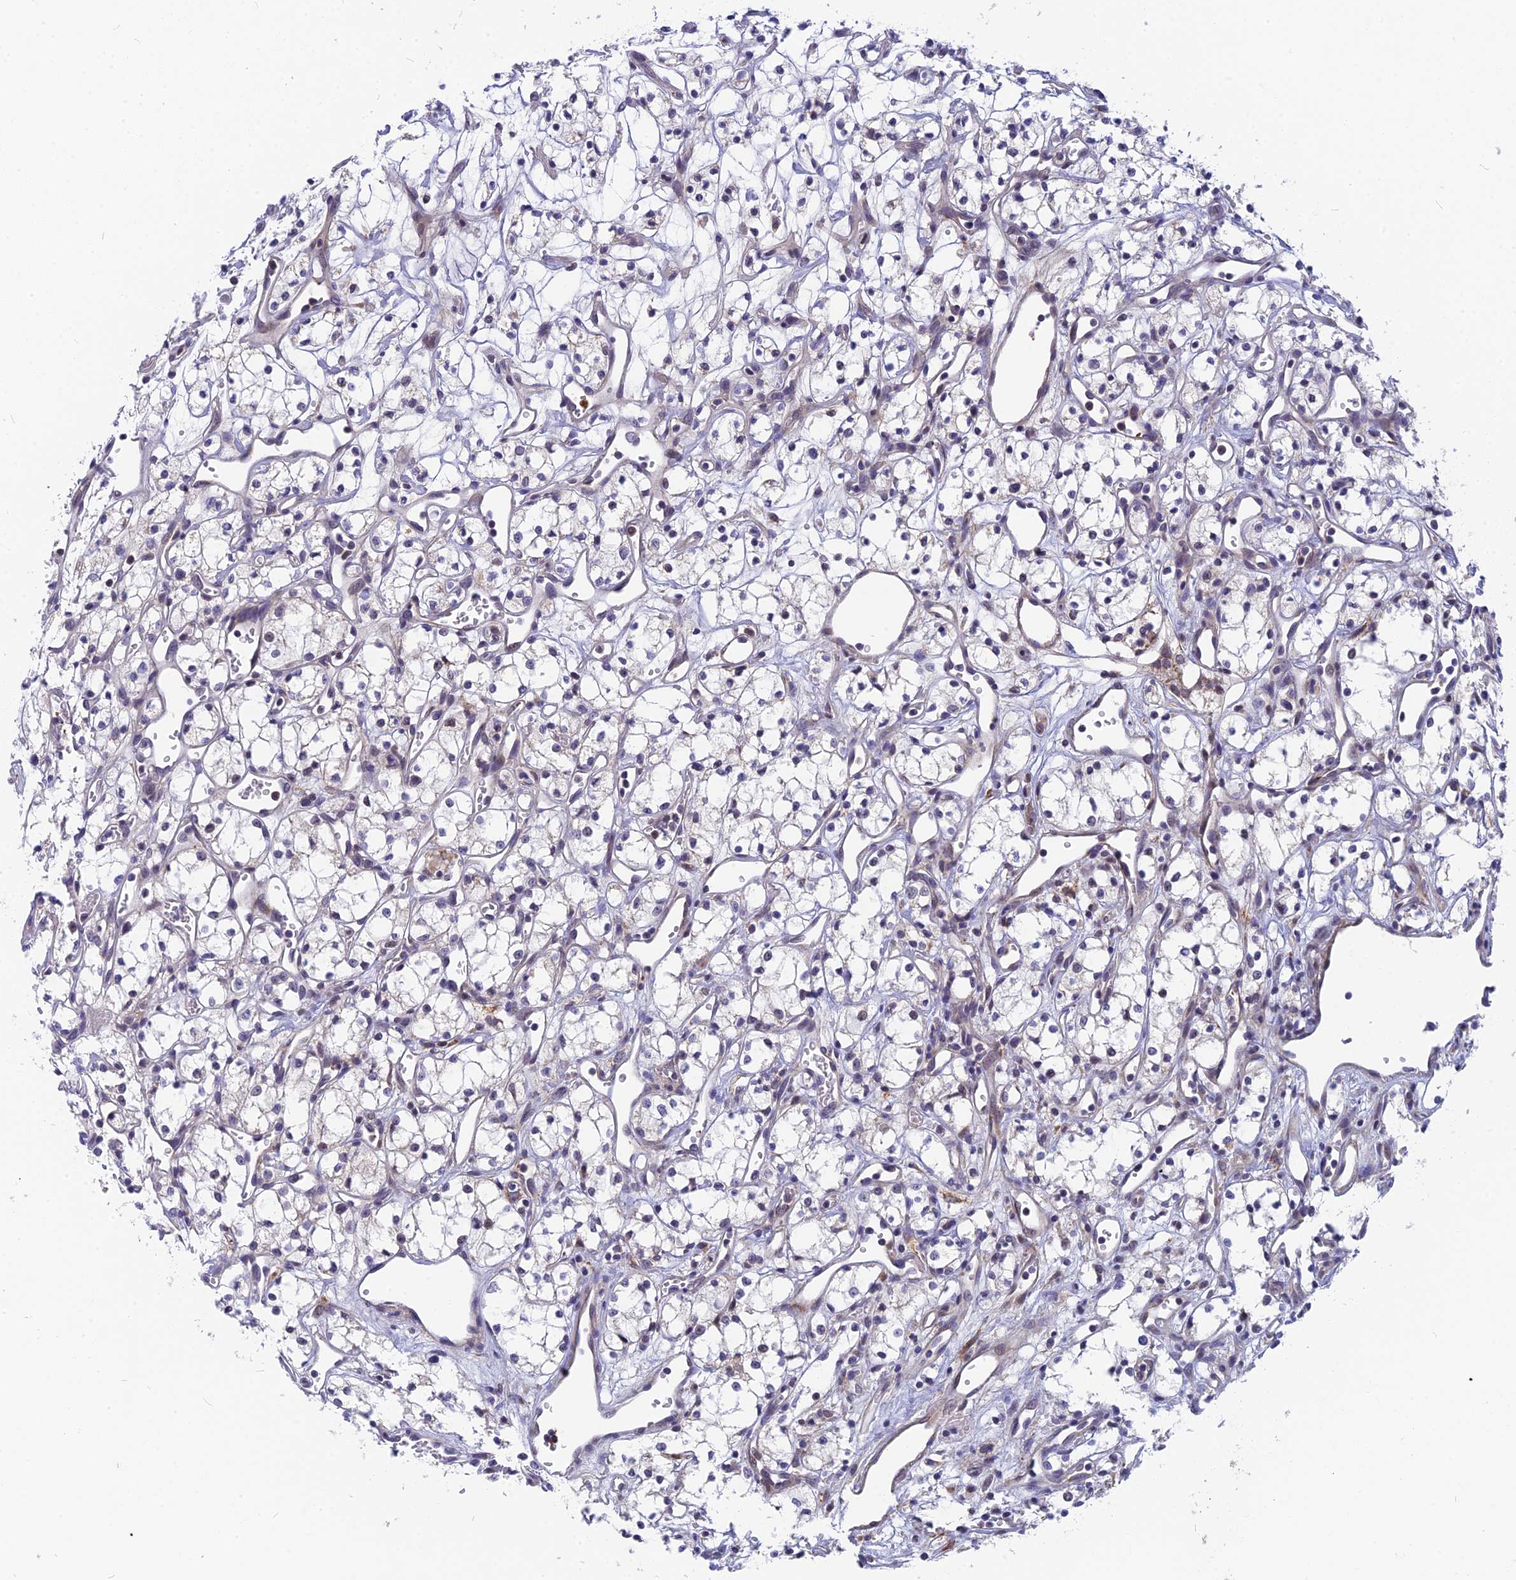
{"staining": {"intensity": "weak", "quantity": "<25%", "location": "nuclear"}, "tissue": "renal cancer", "cell_type": "Tumor cells", "image_type": "cancer", "snomed": [{"axis": "morphology", "description": "Adenocarcinoma, NOS"}, {"axis": "topography", "description": "Kidney"}], "caption": "Renal cancer stained for a protein using immunohistochemistry (IHC) shows no staining tumor cells.", "gene": "CMC1", "patient": {"sex": "male", "age": 59}}